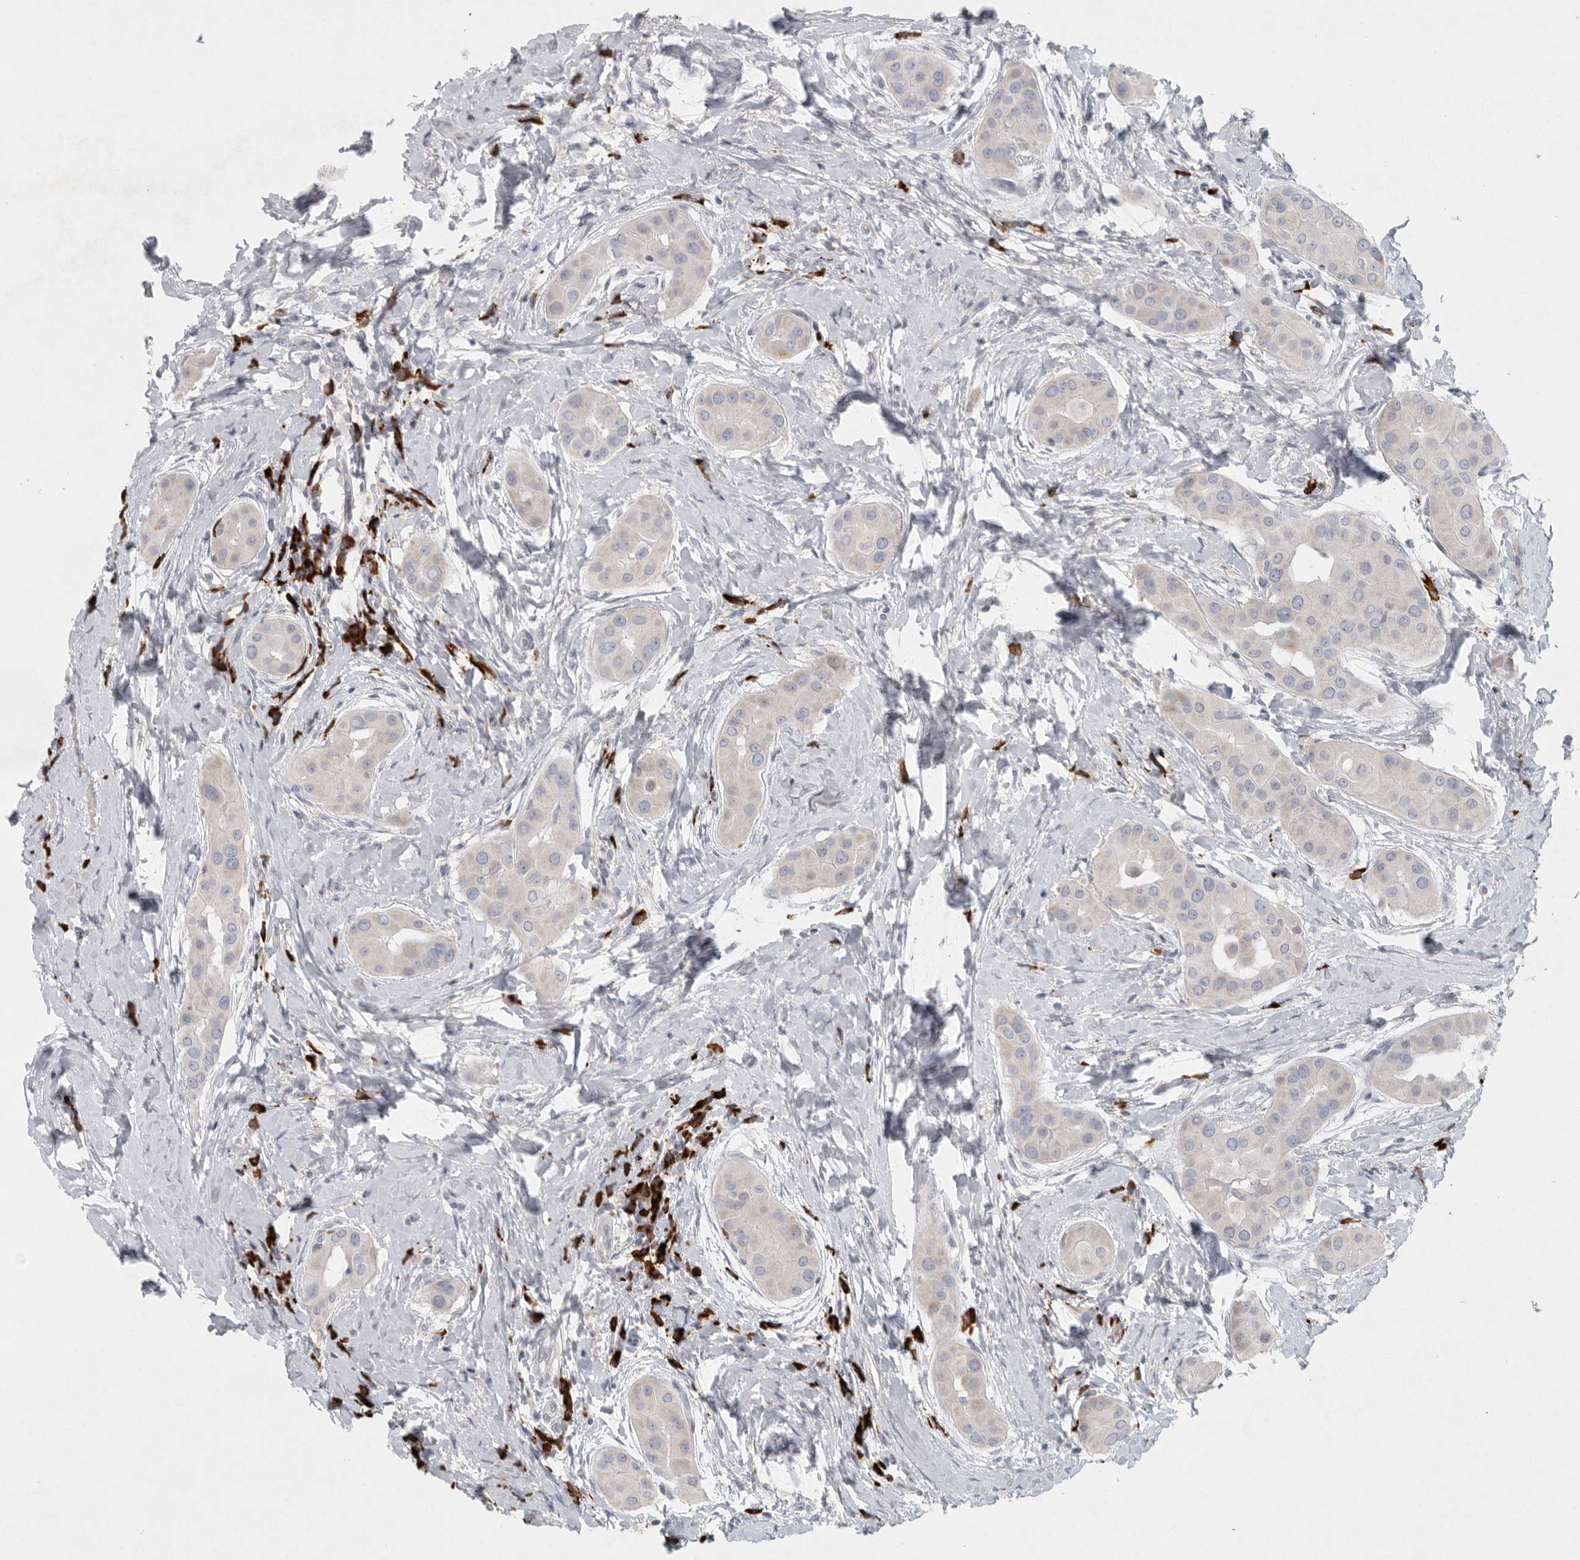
{"staining": {"intensity": "negative", "quantity": "none", "location": "none"}, "tissue": "thyroid cancer", "cell_type": "Tumor cells", "image_type": "cancer", "snomed": [{"axis": "morphology", "description": "Papillary adenocarcinoma, NOS"}, {"axis": "topography", "description": "Thyroid gland"}], "caption": "Thyroid cancer was stained to show a protein in brown. There is no significant expression in tumor cells. (DAB (3,3'-diaminobenzidine) immunohistochemistry visualized using brightfield microscopy, high magnification).", "gene": "TMEM69", "patient": {"sex": "male", "age": 33}}